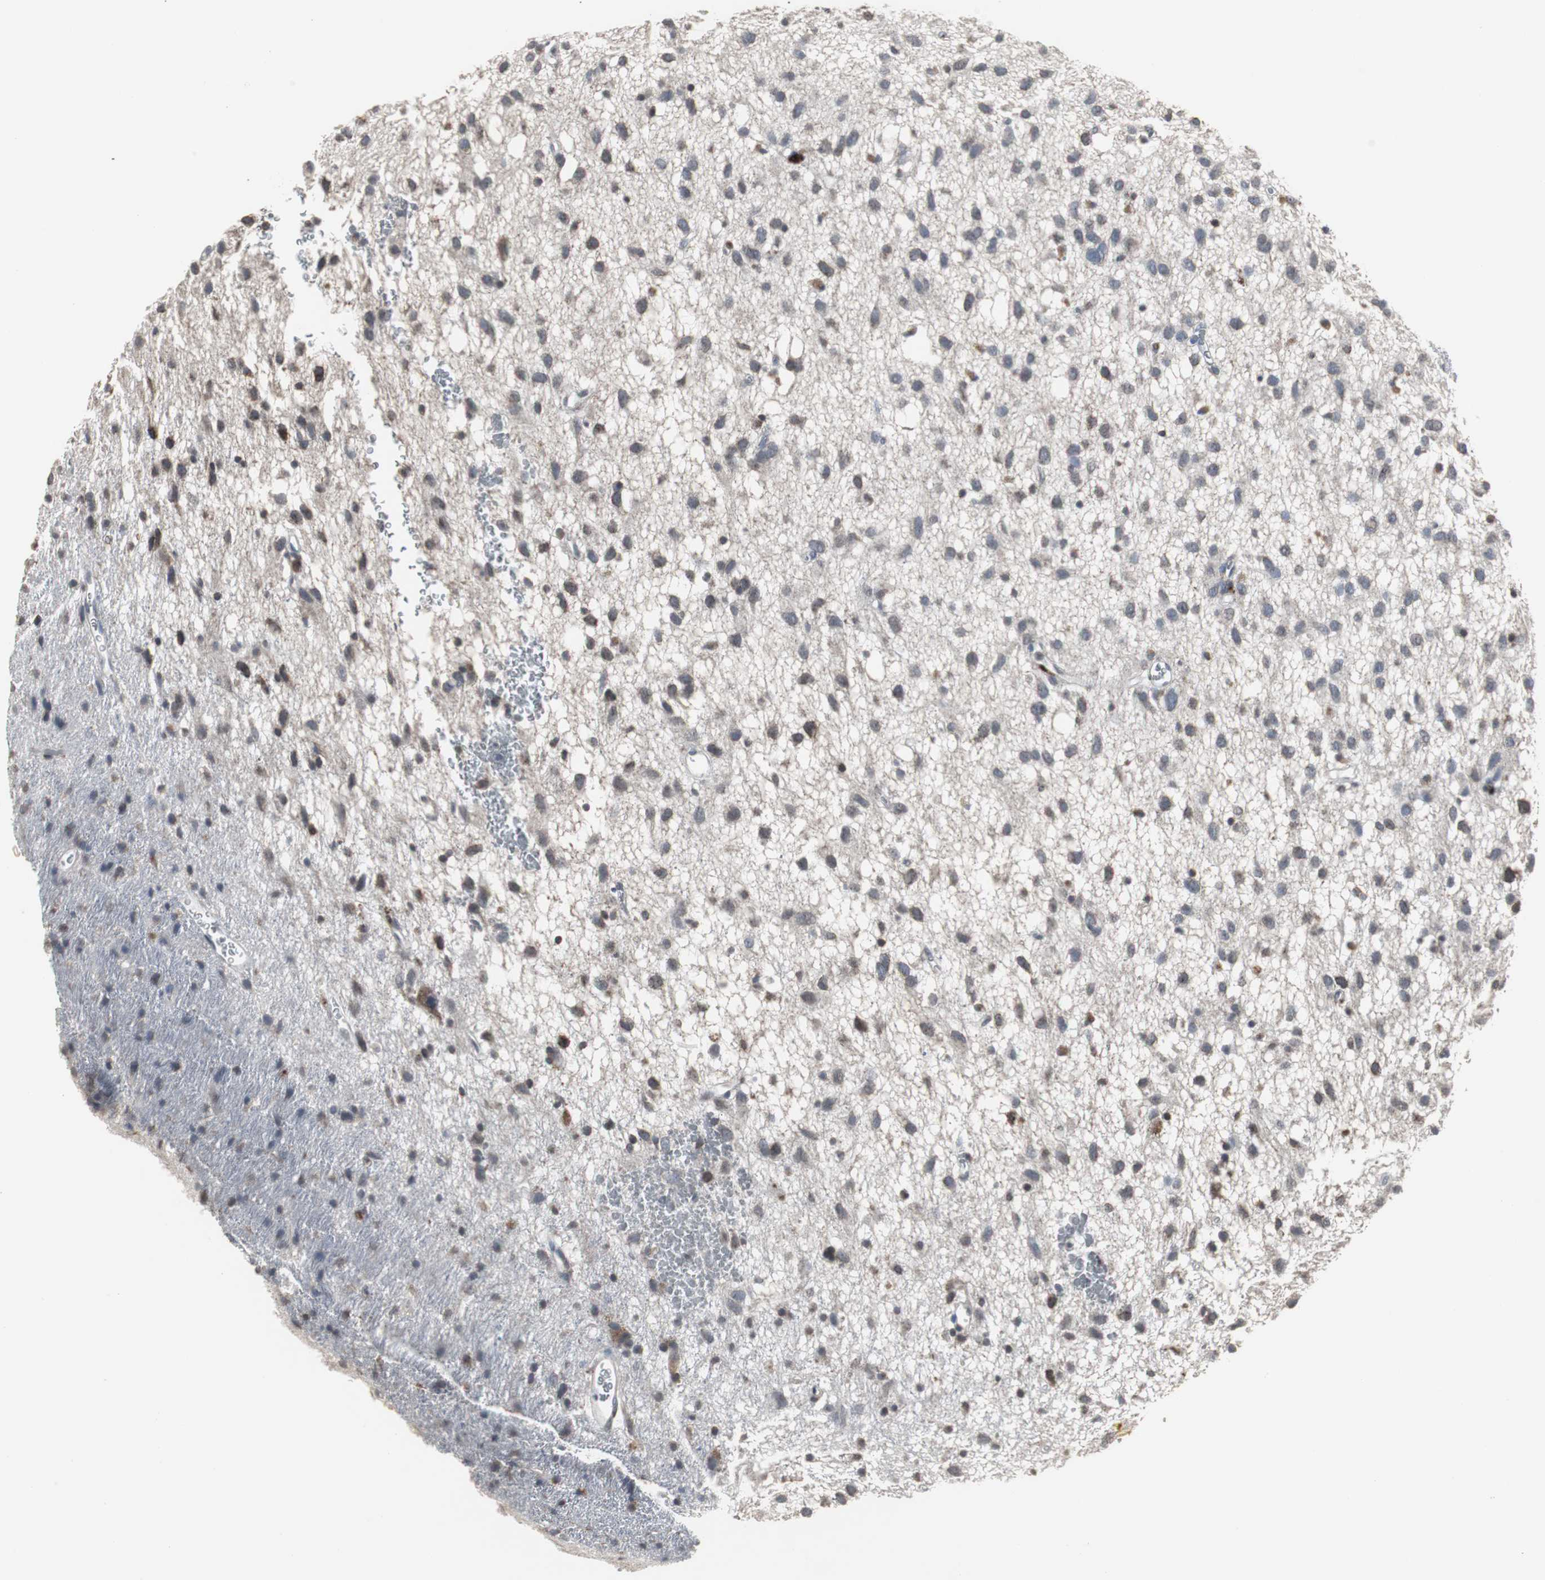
{"staining": {"intensity": "weak", "quantity": "<25%", "location": "cytoplasmic/membranous"}, "tissue": "glioma", "cell_type": "Tumor cells", "image_type": "cancer", "snomed": [{"axis": "morphology", "description": "Glioma, malignant, Low grade"}, {"axis": "topography", "description": "Brain"}], "caption": "There is no significant positivity in tumor cells of malignant glioma (low-grade). (Immunohistochemistry (ihc), brightfield microscopy, high magnification).", "gene": "ACAA1", "patient": {"sex": "male", "age": 77}}